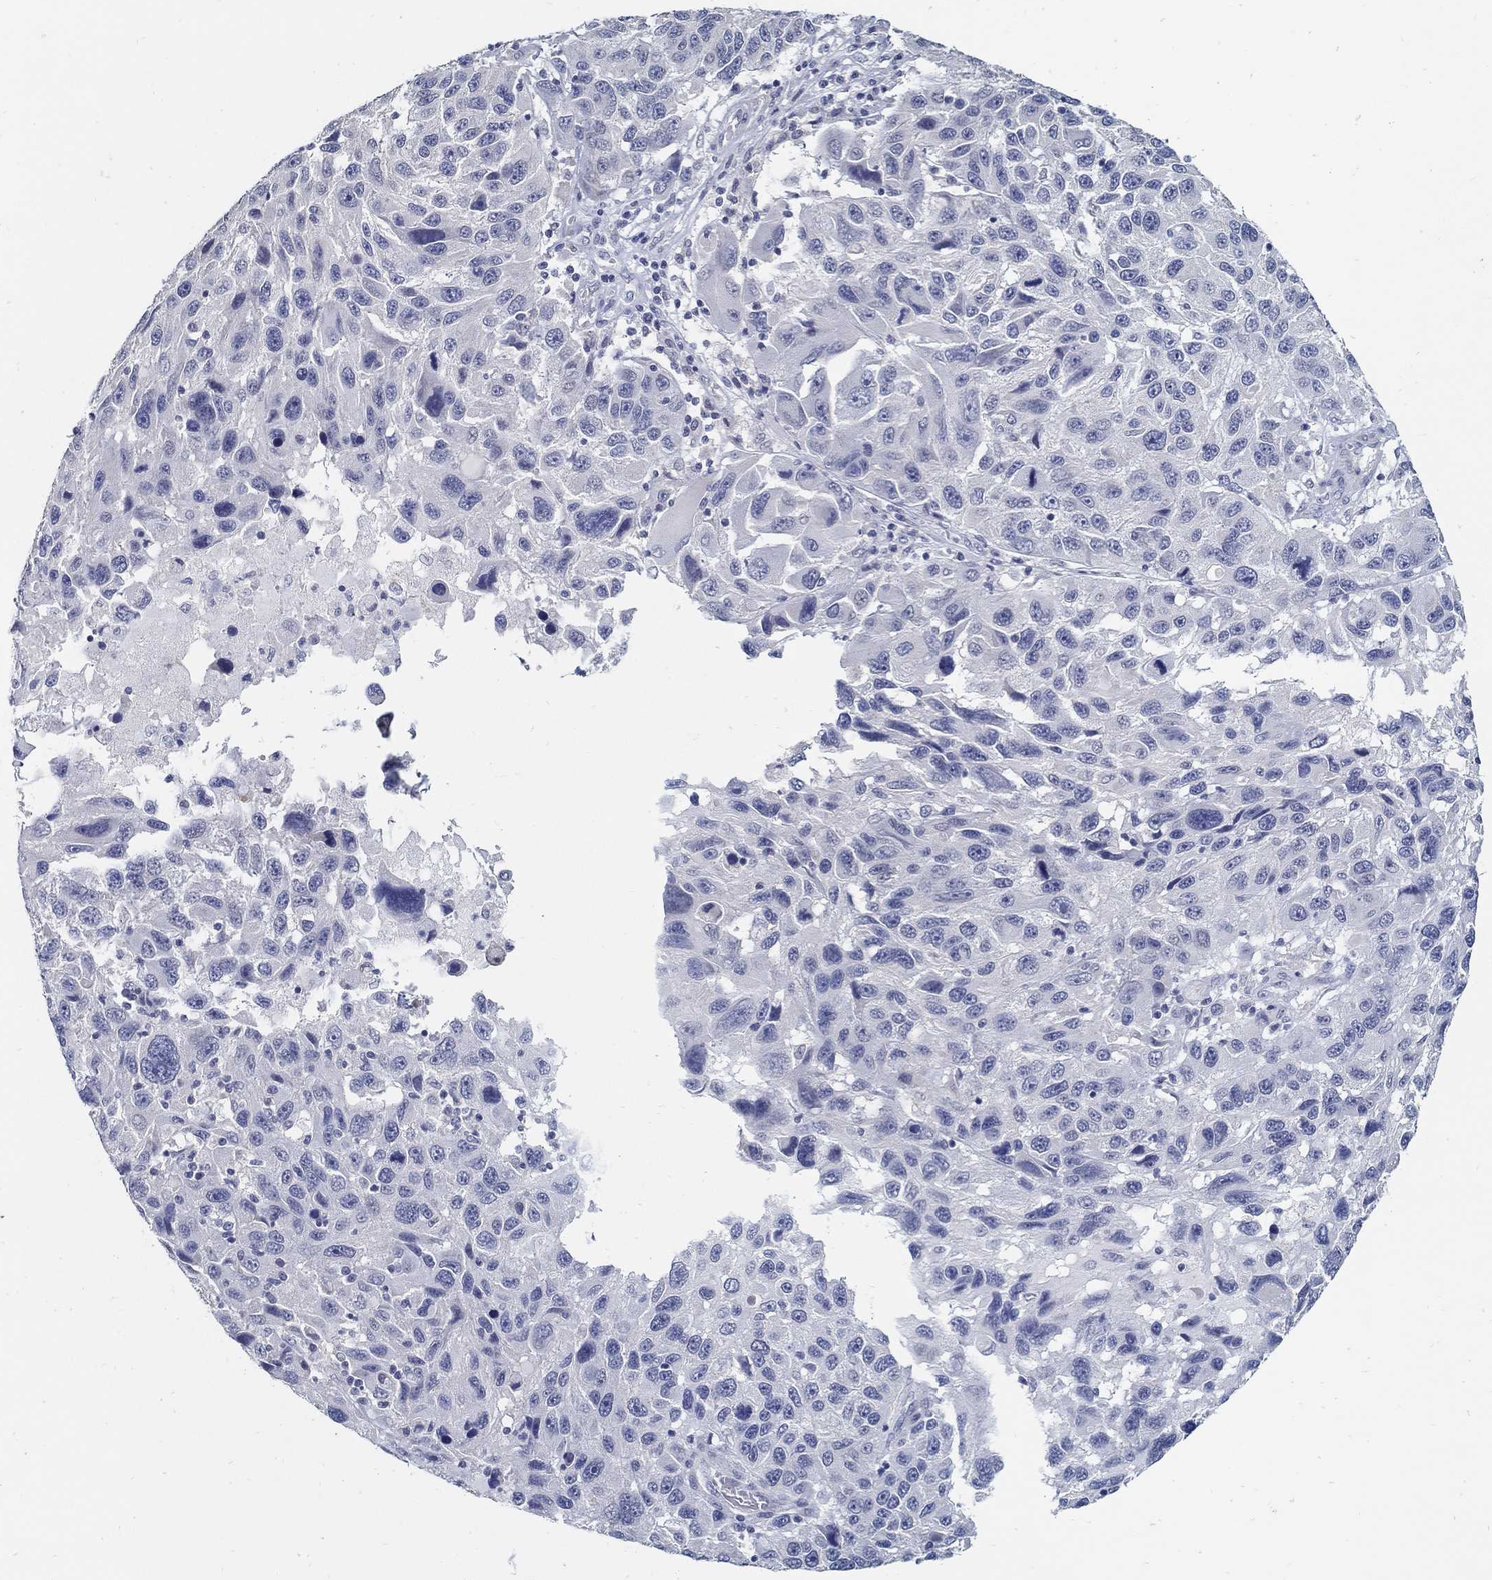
{"staining": {"intensity": "negative", "quantity": "none", "location": "none"}, "tissue": "melanoma", "cell_type": "Tumor cells", "image_type": "cancer", "snomed": [{"axis": "morphology", "description": "Malignant melanoma, NOS"}, {"axis": "topography", "description": "Skin"}], "caption": "Melanoma stained for a protein using immunohistochemistry (IHC) demonstrates no staining tumor cells.", "gene": "USP29", "patient": {"sex": "male", "age": 53}}